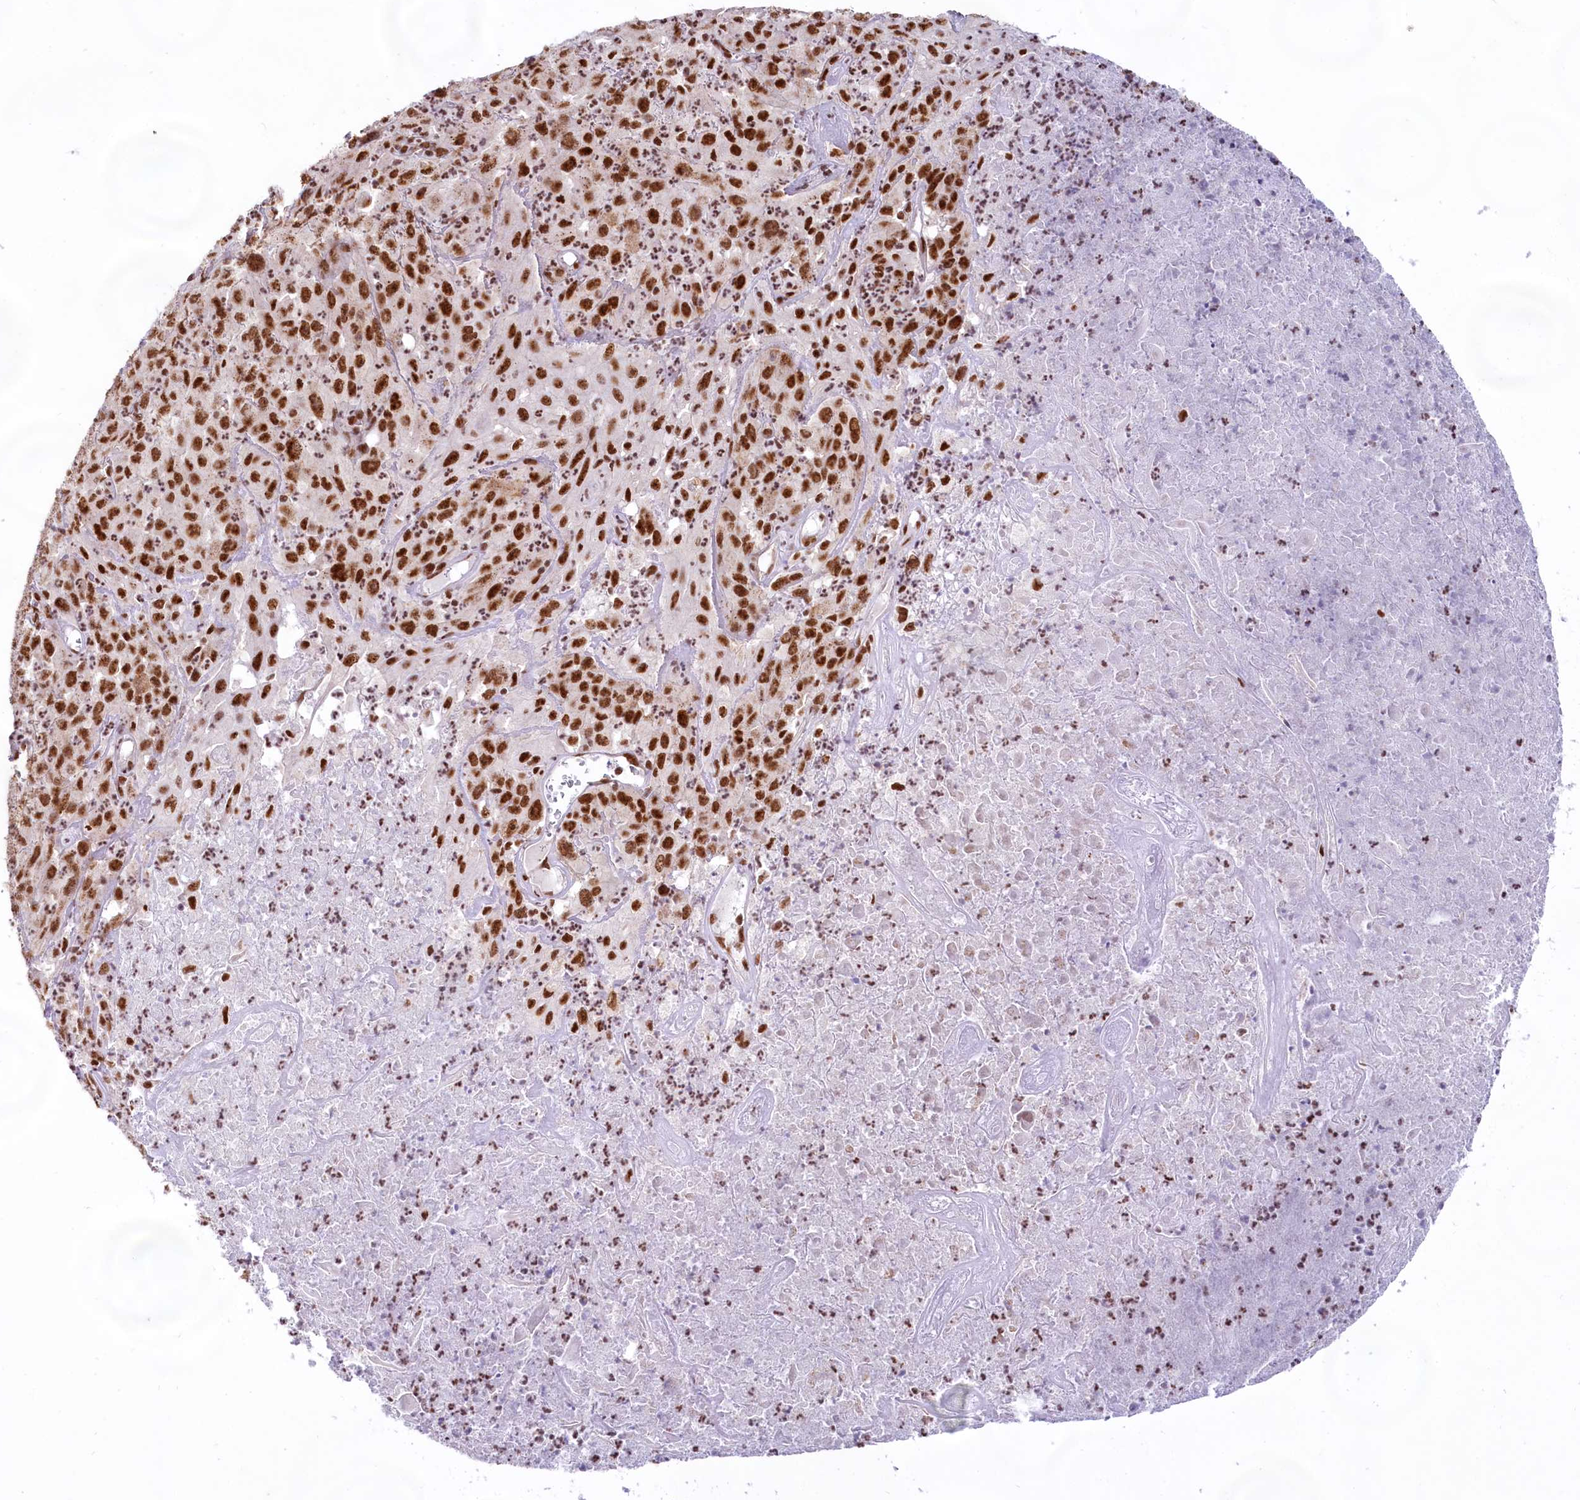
{"staining": {"intensity": "strong", "quantity": ">75%", "location": "nuclear"}, "tissue": "melanoma", "cell_type": "Tumor cells", "image_type": "cancer", "snomed": [{"axis": "morphology", "description": "Malignant melanoma, Metastatic site"}, {"axis": "topography", "description": "Brain"}], "caption": "Melanoma stained for a protein exhibits strong nuclear positivity in tumor cells. (IHC, brightfield microscopy, high magnification).", "gene": "HIRA", "patient": {"sex": "female", "age": 53}}